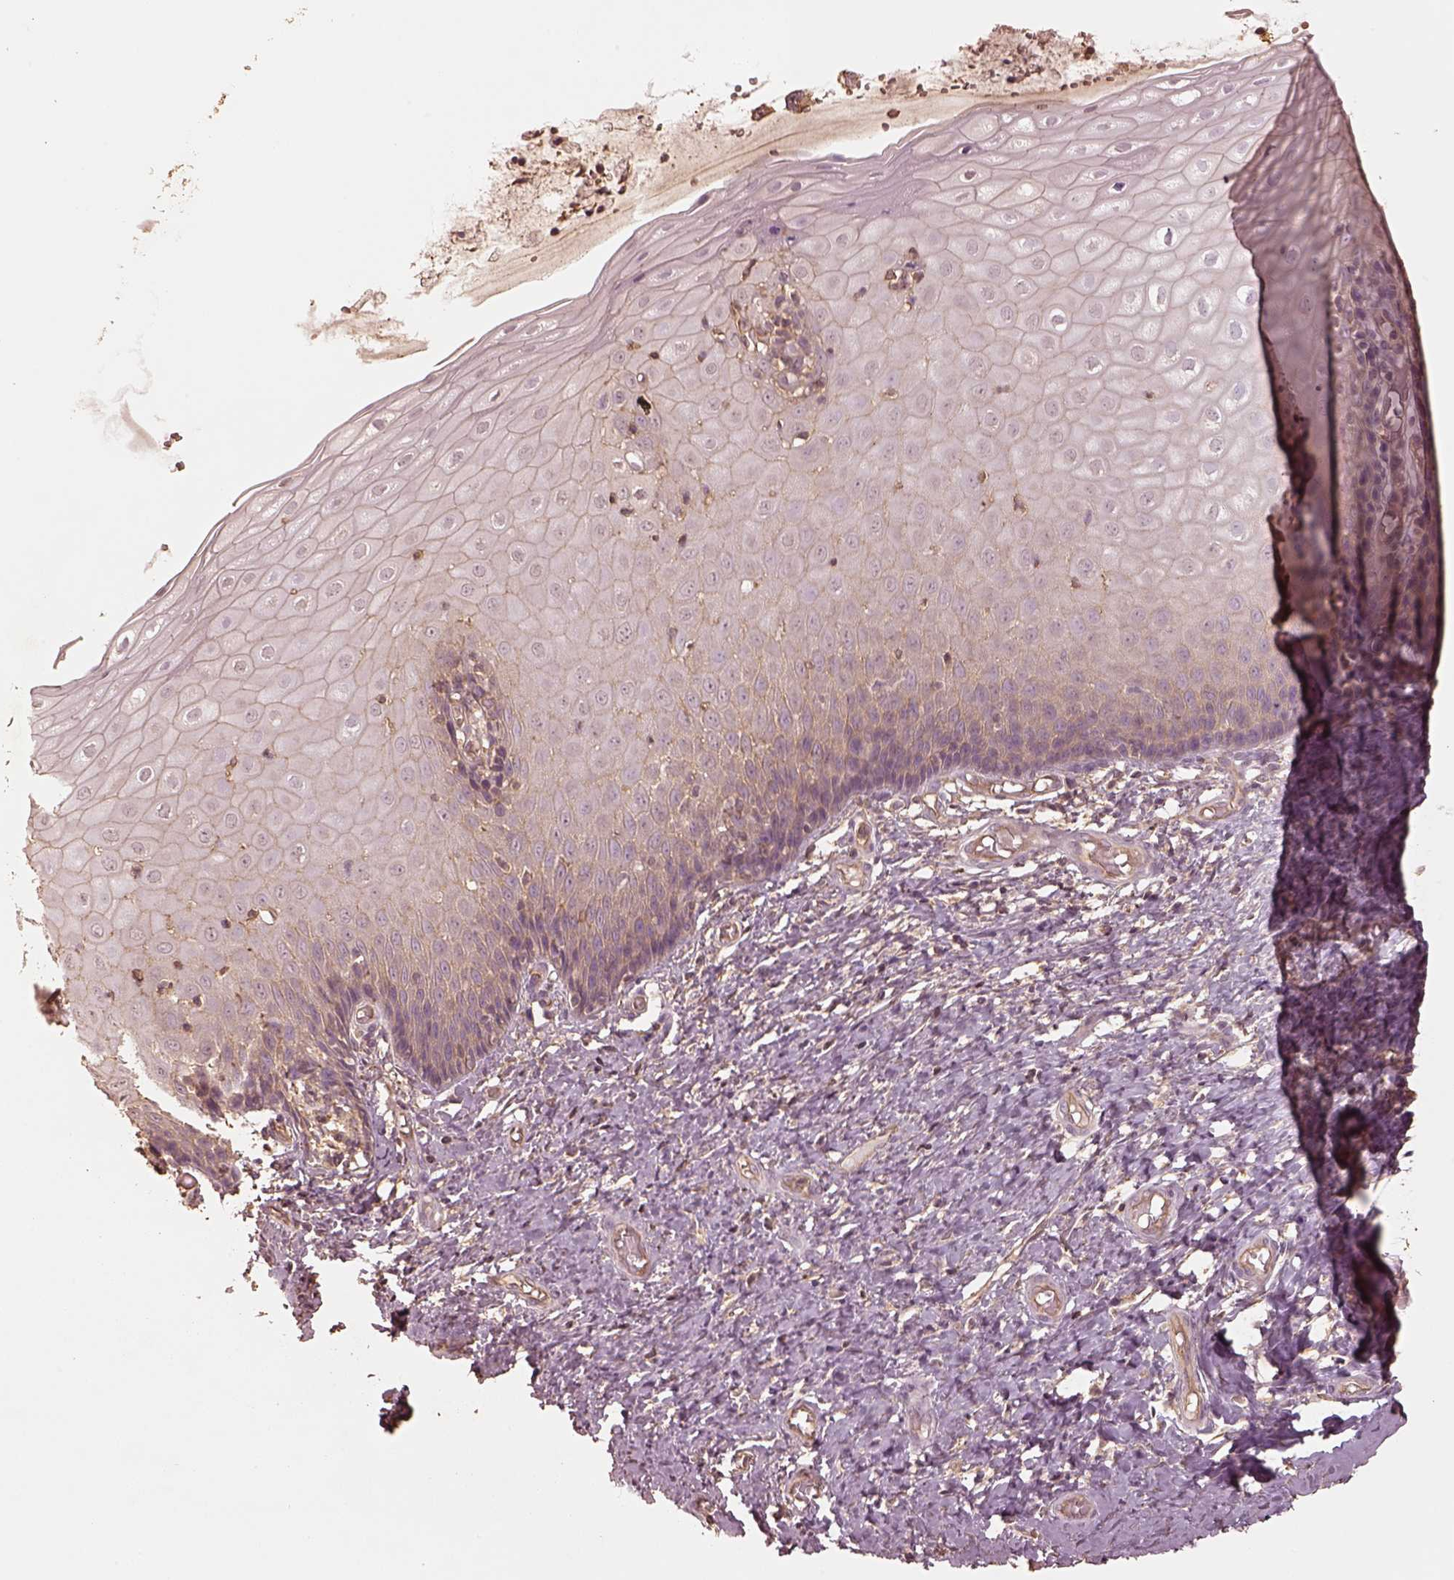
{"staining": {"intensity": "weak", "quantity": "25%-75%", "location": "cytoplasmic/membranous"}, "tissue": "cervix", "cell_type": "Glandular cells", "image_type": "normal", "snomed": [{"axis": "morphology", "description": "Normal tissue, NOS"}, {"axis": "topography", "description": "Cervix"}], "caption": "IHC of benign cervix demonstrates low levels of weak cytoplasmic/membranous positivity in approximately 25%-75% of glandular cells. Using DAB (3,3'-diaminobenzidine) (brown) and hematoxylin (blue) stains, captured at high magnification using brightfield microscopy.", "gene": "WDR7", "patient": {"sex": "female", "age": 37}}